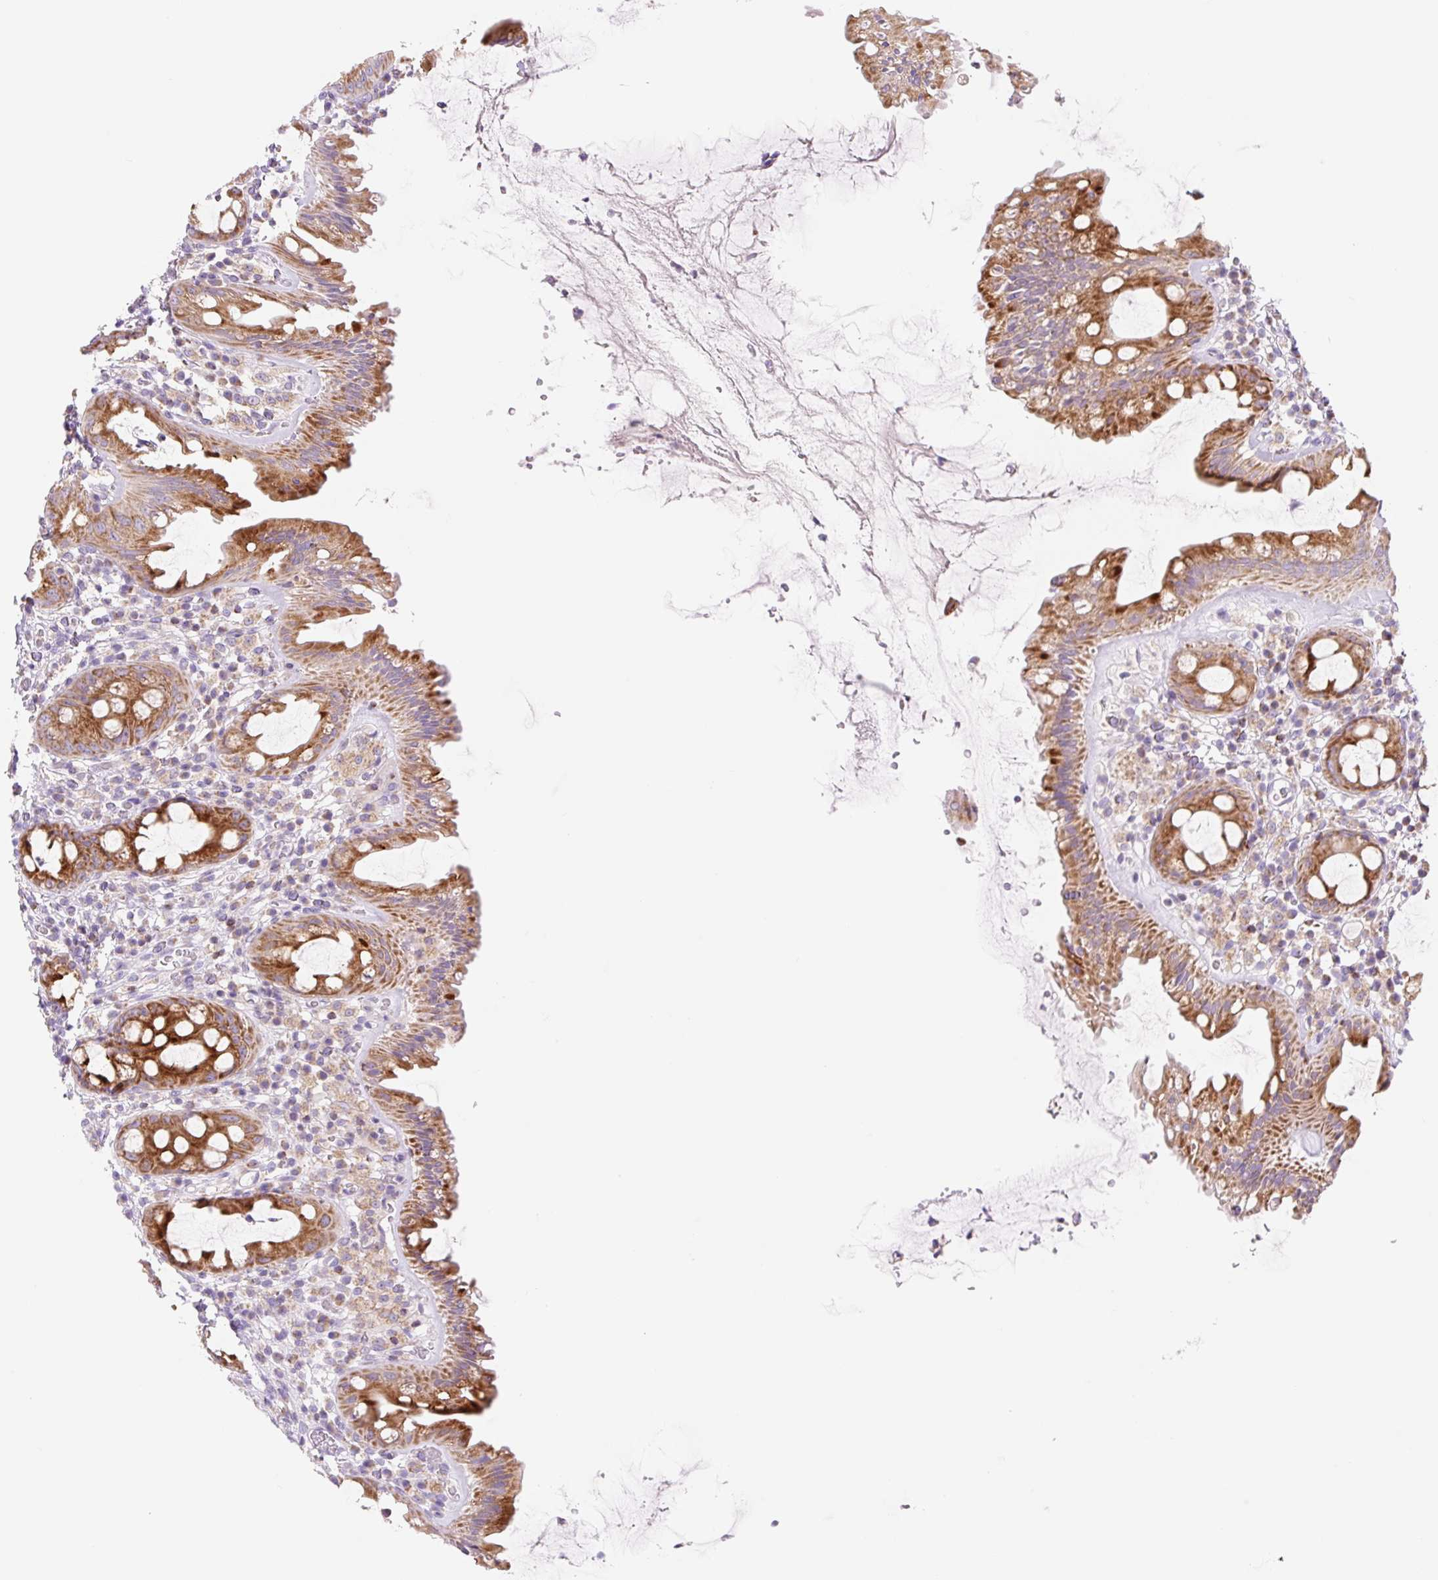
{"staining": {"intensity": "strong", "quantity": ">75%", "location": "cytoplasmic/membranous"}, "tissue": "rectum", "cell_type": "Glandular cells", "image_type": "normal", "snomed": [{"axis": "morphology", "description": "Normal tissue, NOS"}, {"axis": "topography", "description": "Rectum"}], "caption": "Human rectum stained for a protein (brown) demonstrates strong cytoplasmic/membranous positive expression in about >75% of glandular cells.", "gene": "FOCAD", "patient": {"sex": "female", "age": 57}}